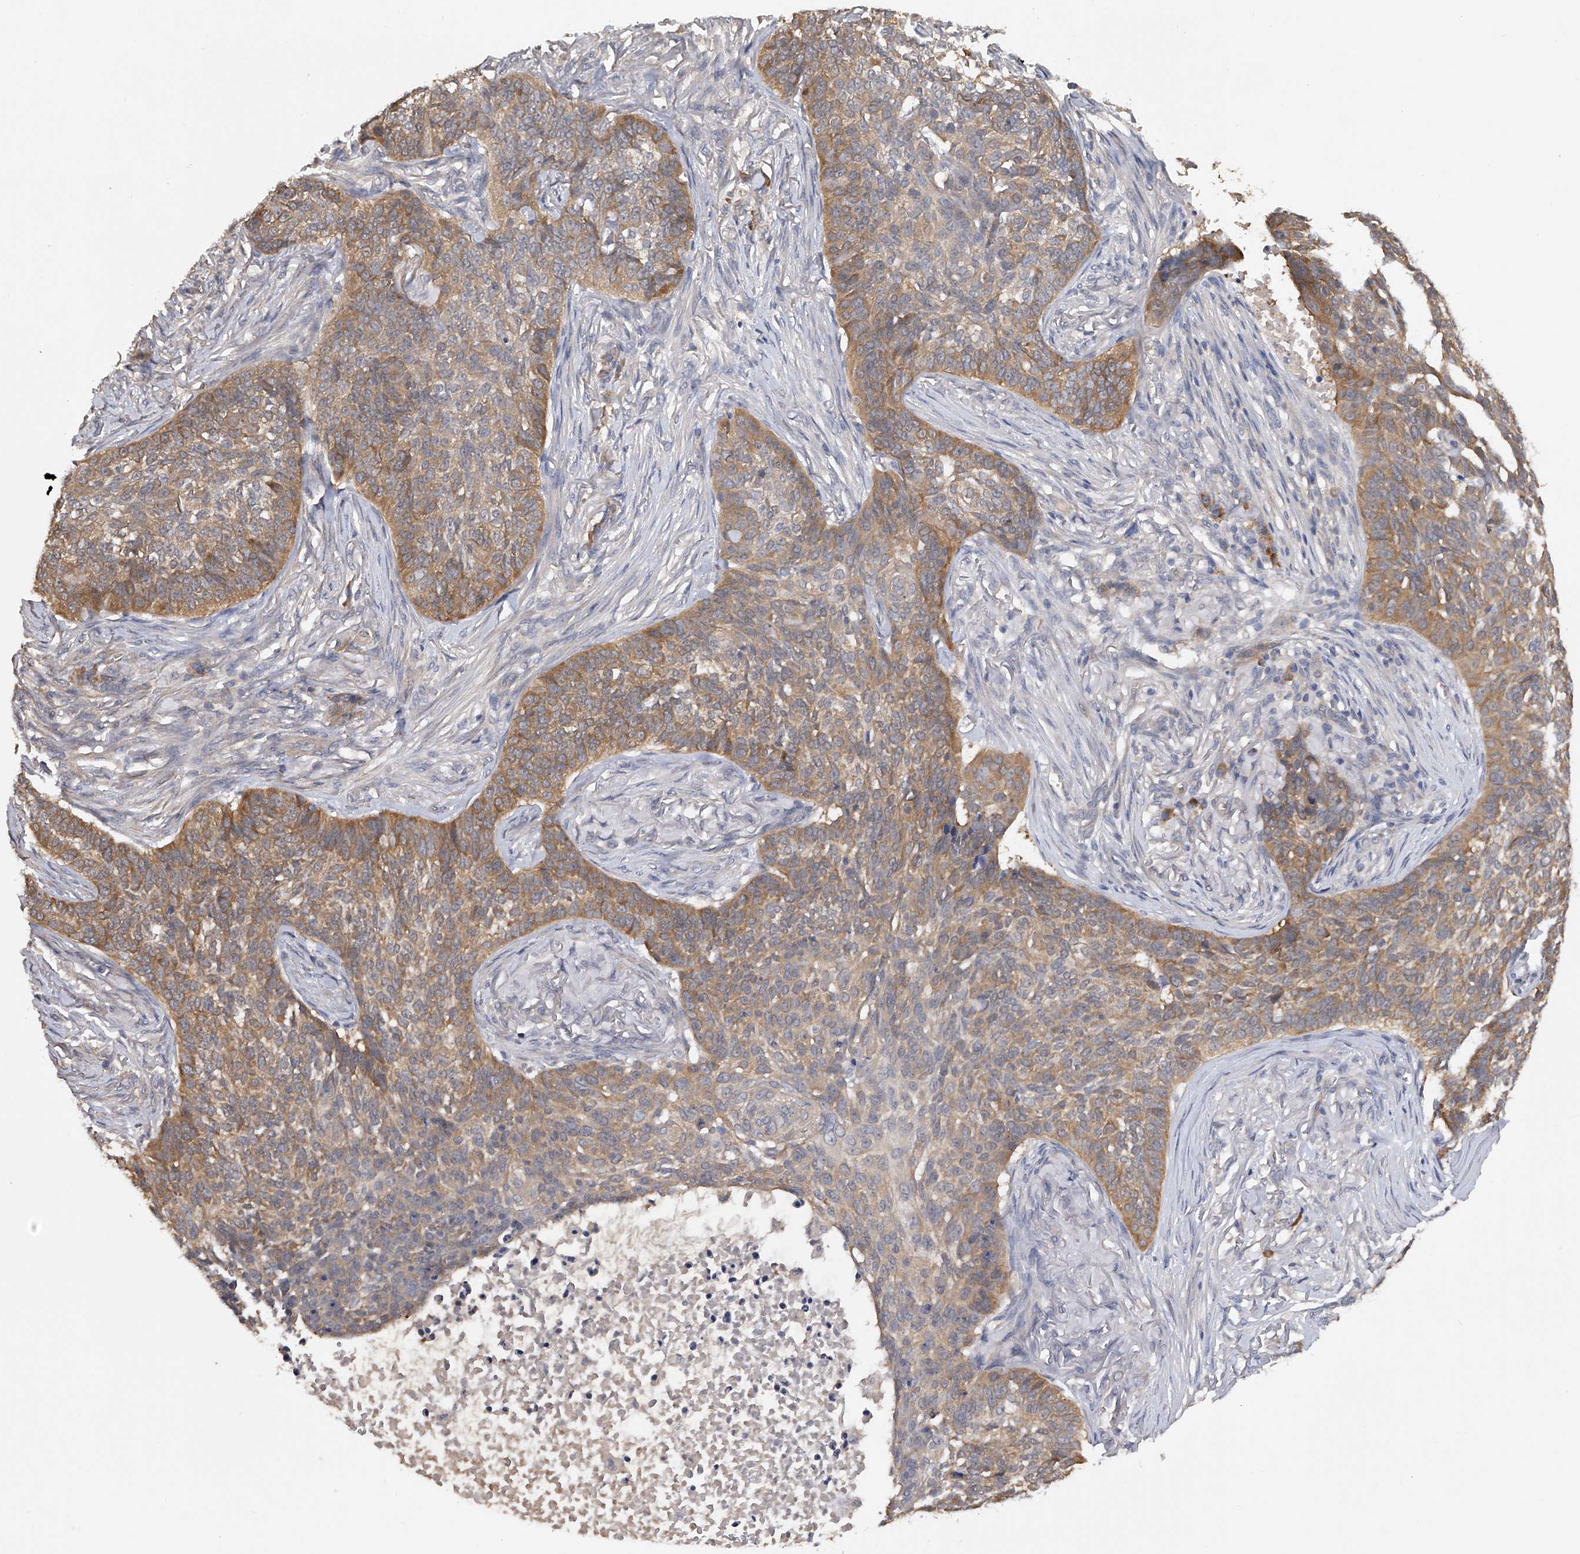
{"staining": {"intensity": "weak", "quantity": ">75%", "location": "cytoplasmic/membranous"}, "tissue": "skin cancer", "cell_type": "Tumor cells", "image_type": "cancer", "snomed": [{"axis": "morphology", "description": "Basal cell carcinoma"}, {"axis": "topography", "description": "Skin"}], "caption": "An immunohistochemistry (IHC) image of neoplastic tissue is shown. Protein staining in brown shows weak cytoplasmic/membranous positivity in skin basal cell carcinoma within tumor cells.", "gene": "CFAP298", "patient": {"sex": "male", "age": 85}}